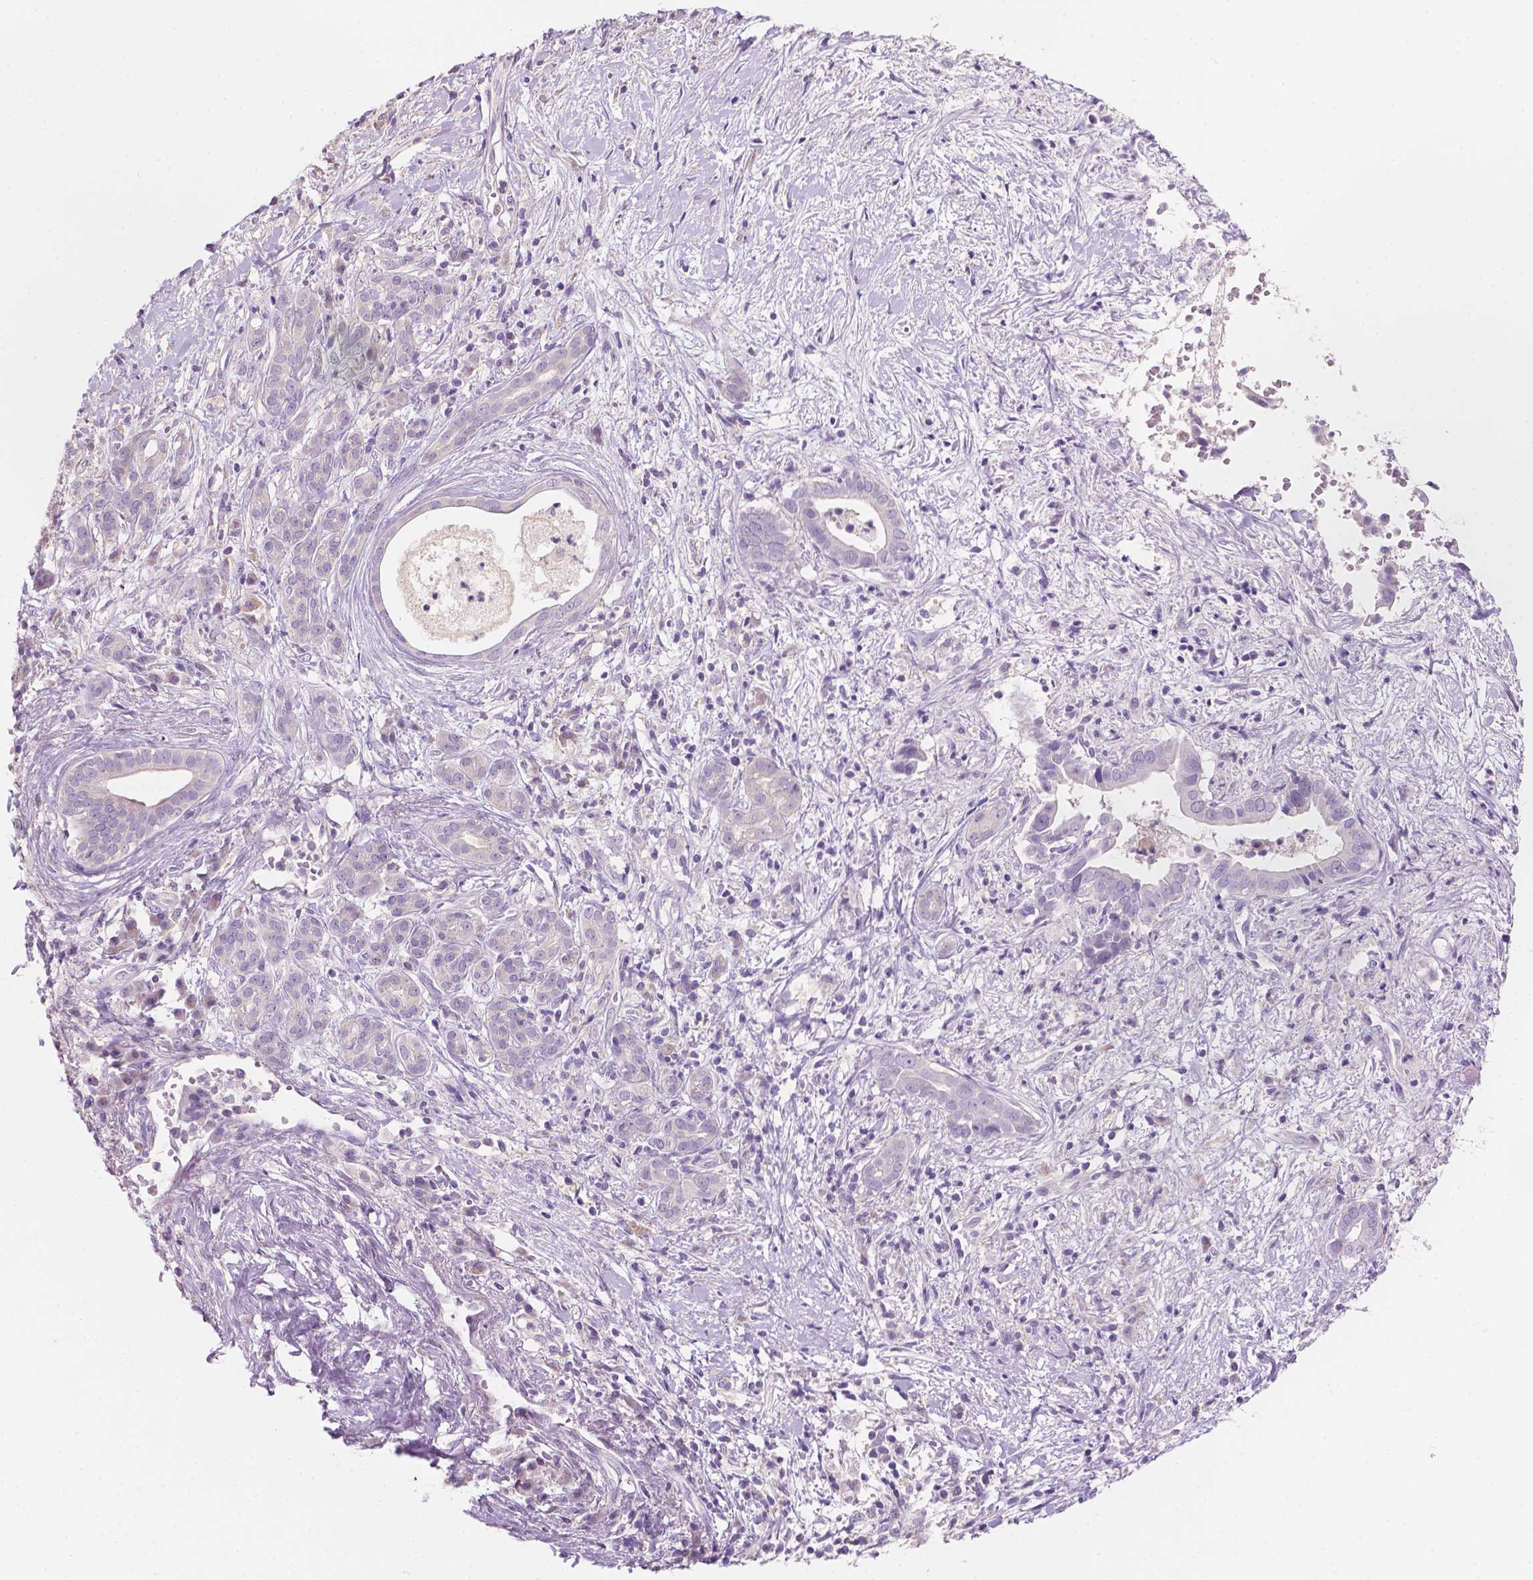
{"staining": {"intensity": "negative", "quantity": "none", "location": "none"}, "tissue": "pancreatic cancer", "cell_type": "Tumor cells", "image_type": "cancer", "snomed": [{"axis": "morphology", "description": "Adenocarcinoma, NOS"}, {"axis": "topography", "description": "Pancreas"}], "caption": "This micrograph is of adenocarcinoma (pancreatic) stained with IHC to label a protein in brown with the nuclei are counter-stained blue. There is no expression in tumor cells. Nuclei are stained in blue.", "gene": "SBSN", "patient": {"sex": "male", "age": 61}}